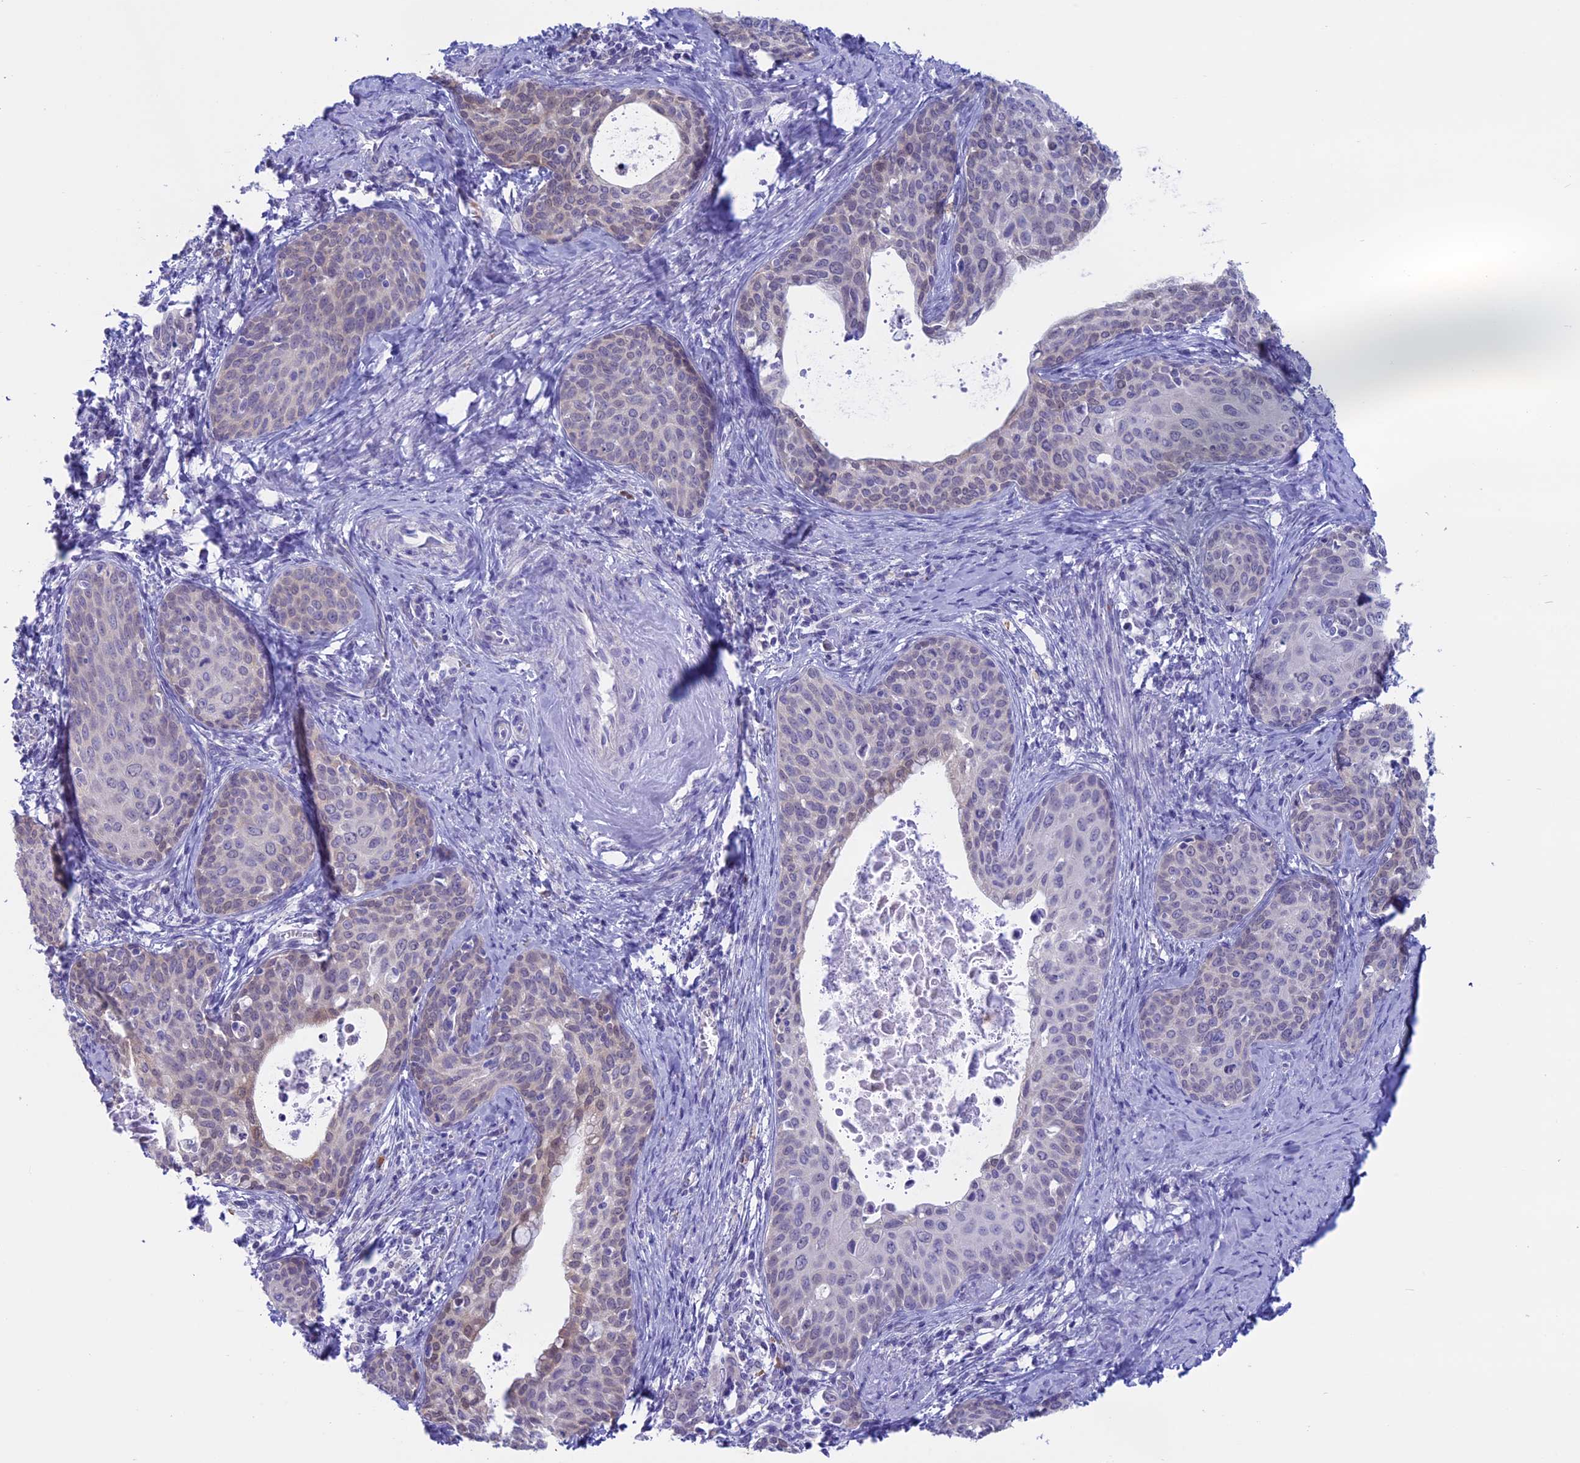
{"staining": {"intensity": "weak", "quantity": "<25%", "location": "nuclear"}, "tissue": "cervical cancer", "cell_type": "Tumor cells", "image_type": "cancer", "snomed": [{"axis": "morphology", "description": "Squamous cell carcinoma, NOS"}, {"axis": "topography", "description": "Cervix"}], "caption": "Tumor cells show no significant protein staining in squamous cell carcinoma (cervical).", "gene": "LHFPL2", "patient": {"sex": "female", "age": 52}}